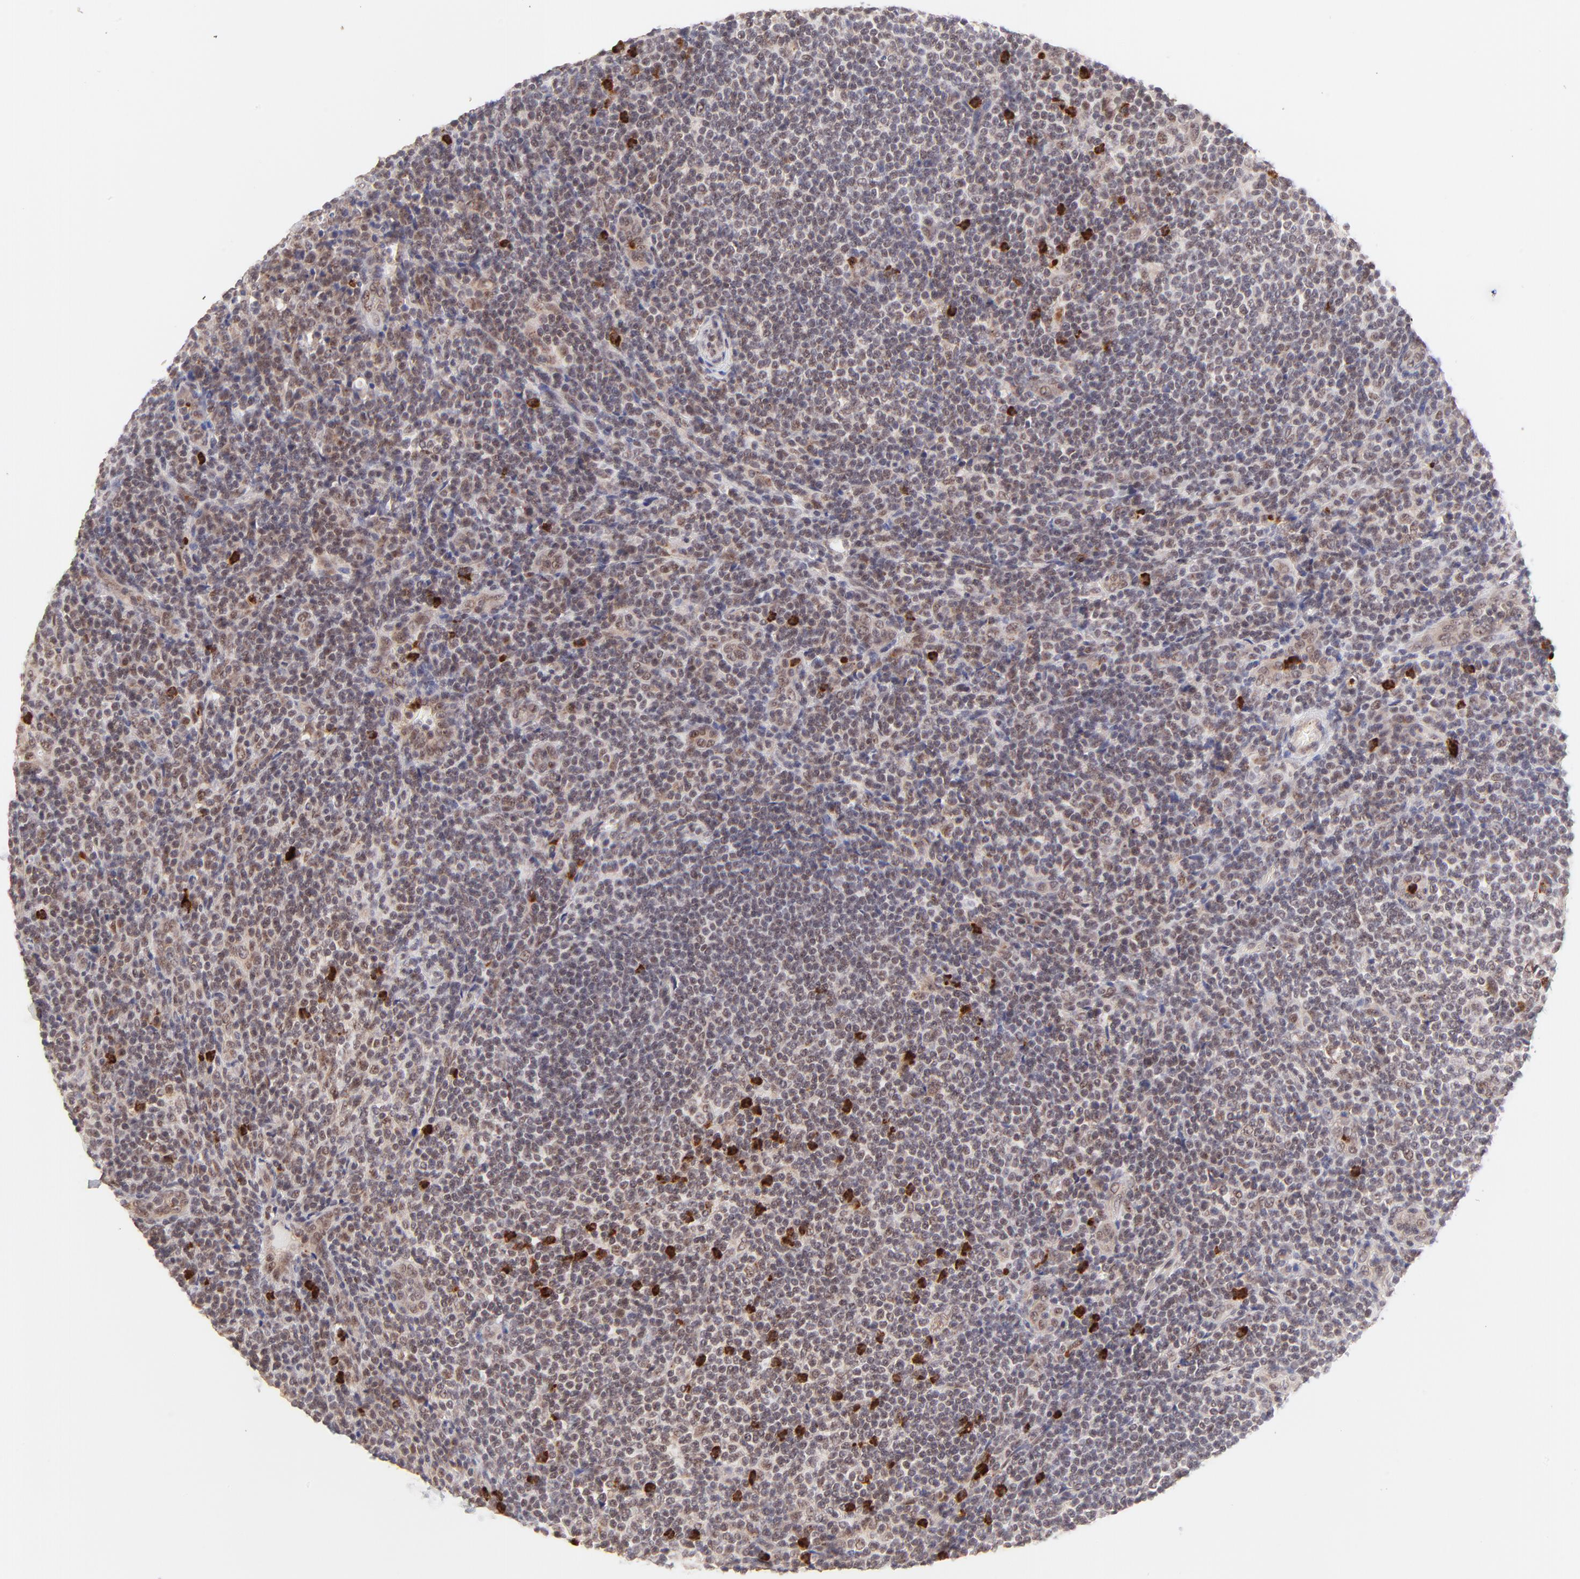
{"staining": {"intensity": "strong", "quantity": "<25%", "location": "cytoplasmic/membranous"}, "tissue": "lymphoma", "cell_type": "Tumor cells", "image_type": "cancer", "snomed": [{"axis": "morphology", "description": "Malignant lymphoma, non-Hodgkin's type, Low grade"}, {"axis": "topography", "description": "Lymph node"}], "caption": "About <25% of tumor cells in low-grade malignant lymphoma, non-Hodgkin's type demonstrate strong cytoplasmic/membranous protein staining as visualized by brown immunohistochemical staining.", "gene": "MED12", "patient": {"sex": "female", "age": 76}}